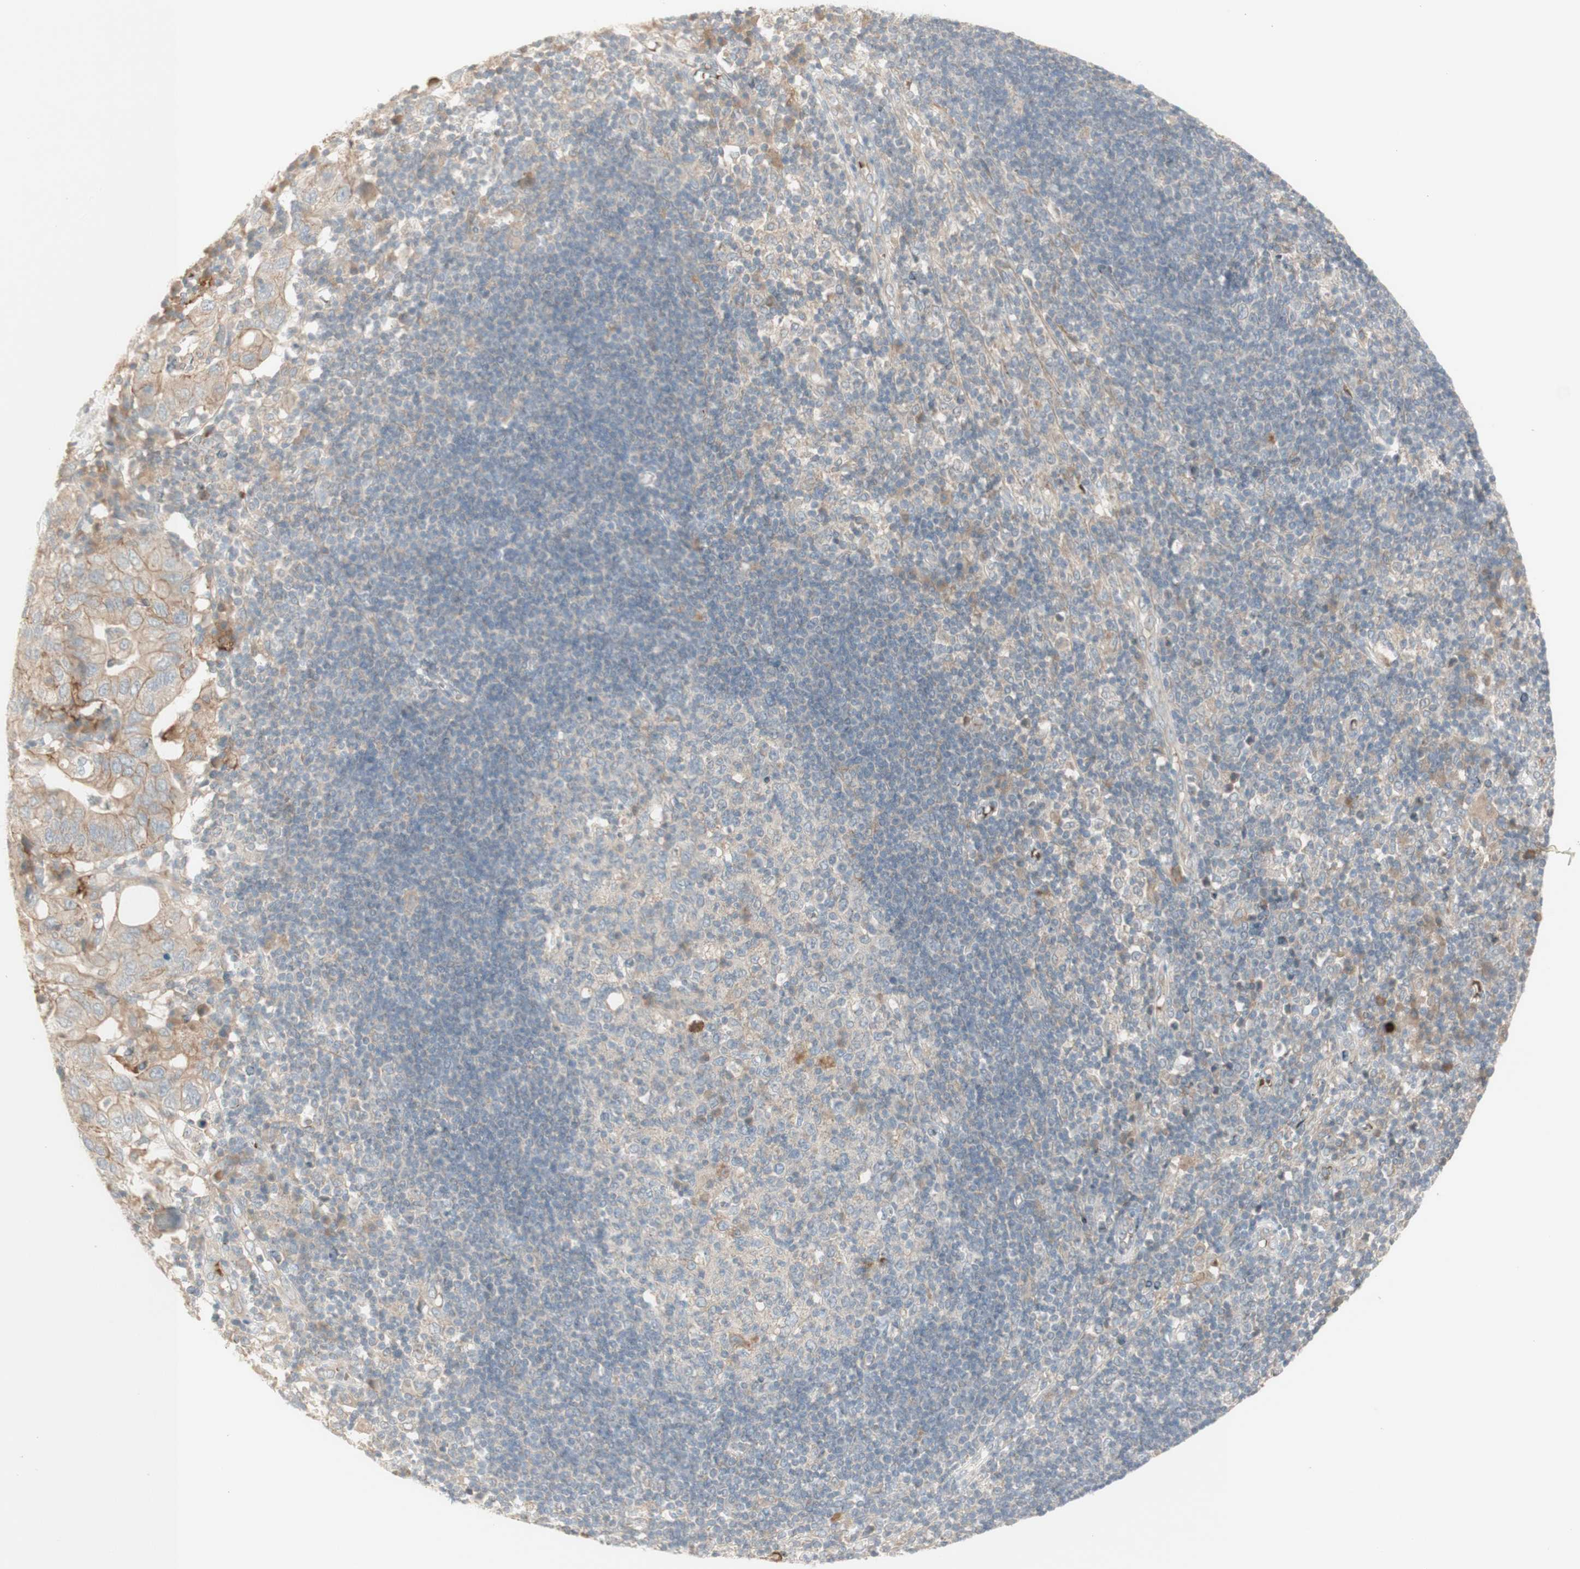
{"staining": {"intensity": "weak", "quantity": "25%-75%", "location": "cytoplasmic/membranous"}, "tissue": "adipose tissue", "cell_type": "Adipocytes", "image_type": "normal", "snomed": [{"axis": "morphology", "description": "Normal tissue, NOS"}, {"axis": "morphology", "description": "Adenocarcinoma, NOS"}, {"axis": "topography", "description": "Esophagus"}], "caption": "A low amount of weak cytoplasmic/membranous staining is identified in approximately 25%-75% of adipocytes in normal adipose tissue. The staining is performed using DAB brown chromogen to label protein expression. The nuclei are counter-stained blue using hematoxylin.", "gene": "PTGER4", "patient": {"sex": "male", "age": 62}}